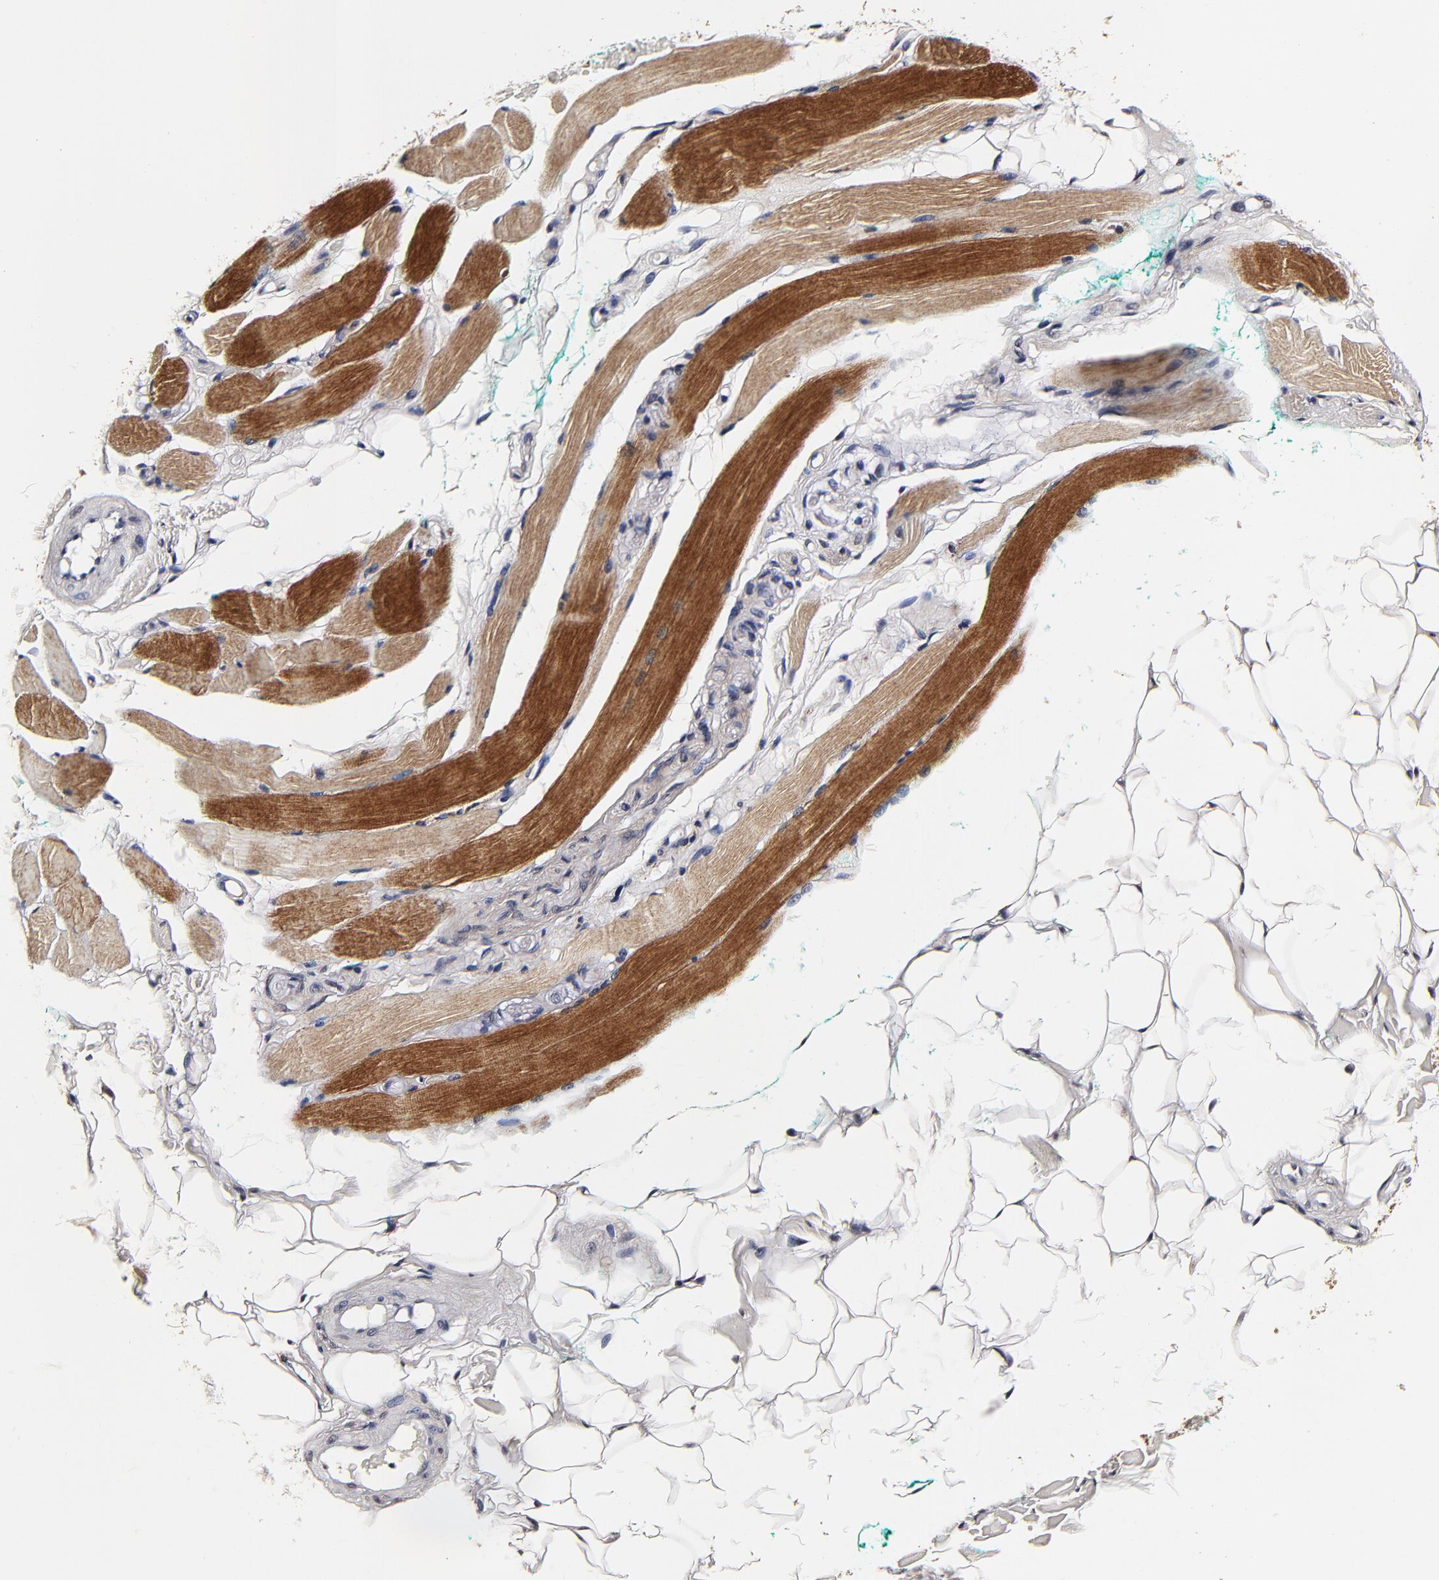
{"staining": {"intensity": "strong", "quantity": ">75%", "location": "cytoplasmic/membranous"}, "tissue": "skeletal muscle", "cell_type": "Myocytes", "image_type": "normal", "snomed": [{"axis": "morphology", "description": "Normal tissue, NOS"}, {"axis": "topography", "description": "Skeletal muscle"}, {"axis": "topography", "description": "Peripheral nerve tissue"}], "caption": "This is an image of immunohistochemistry staining of normal skeletal muscle, which shows strong positivity in the cytoplasmic/membranous of myocytes.", "gene": "MMP15", "patient": {"sex": "female", "age": 84}}